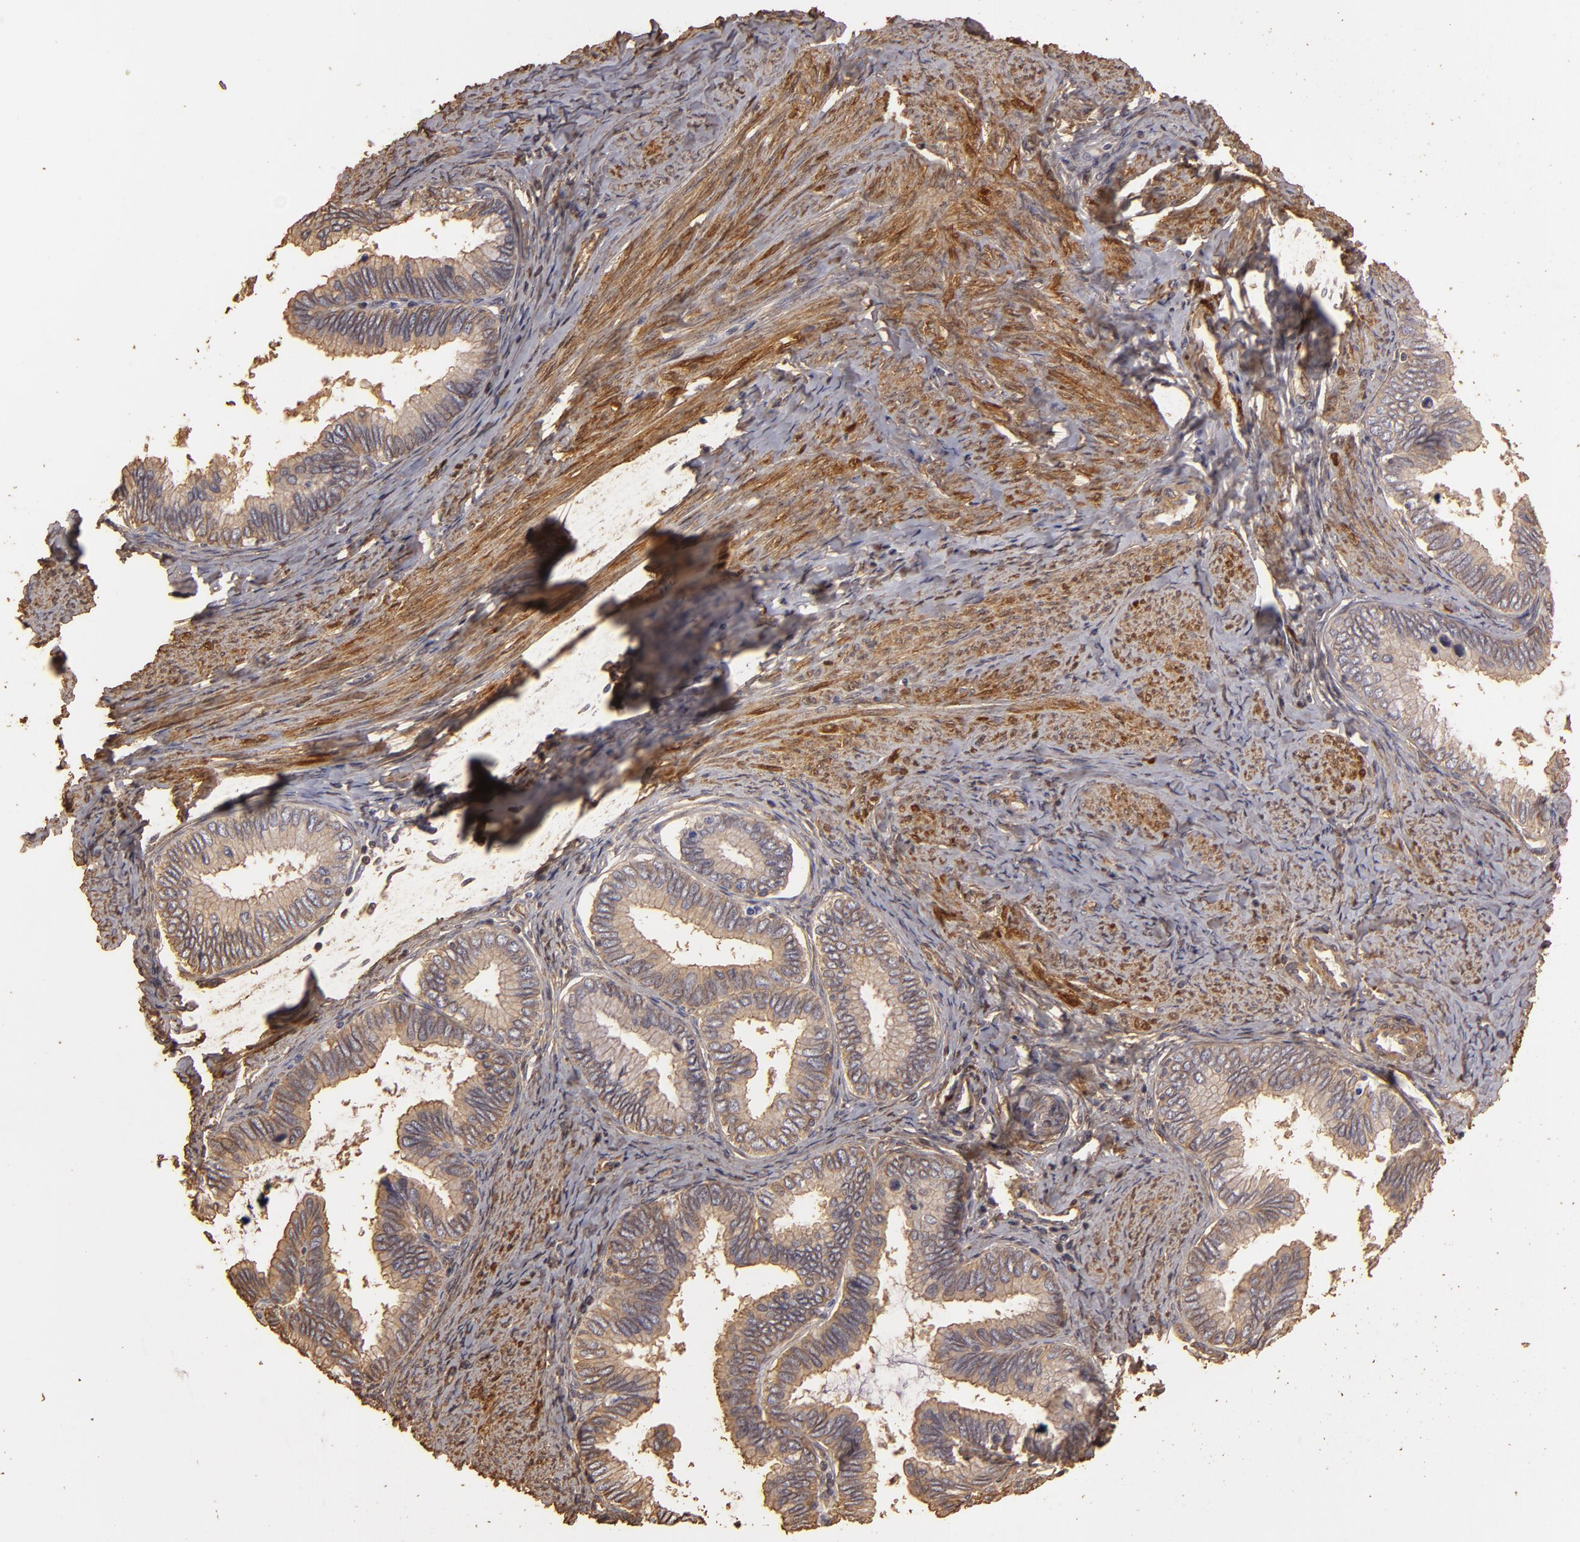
{"staining": {"intensity": "weak", "quantity": ">75%", "location": "cytoplasmic/membranous"}, "tissue": "cervical cancer", "cell_type": "Tumor cells", "image_type": "cancer", "snomed": [{"axis": "morphology", "description": "Adenocarcinoma, NOS"}, {"axis": "topography", "description": "Cervix"}], "caption": "The histopathology image shows a brown stain indicating the presence of a protein in the cytoplasmic/membranous of tumor cells in adenocarcinoma (cervical).", "gene": "HSPB6", "patient": {"sex": "female", "age": 49}}